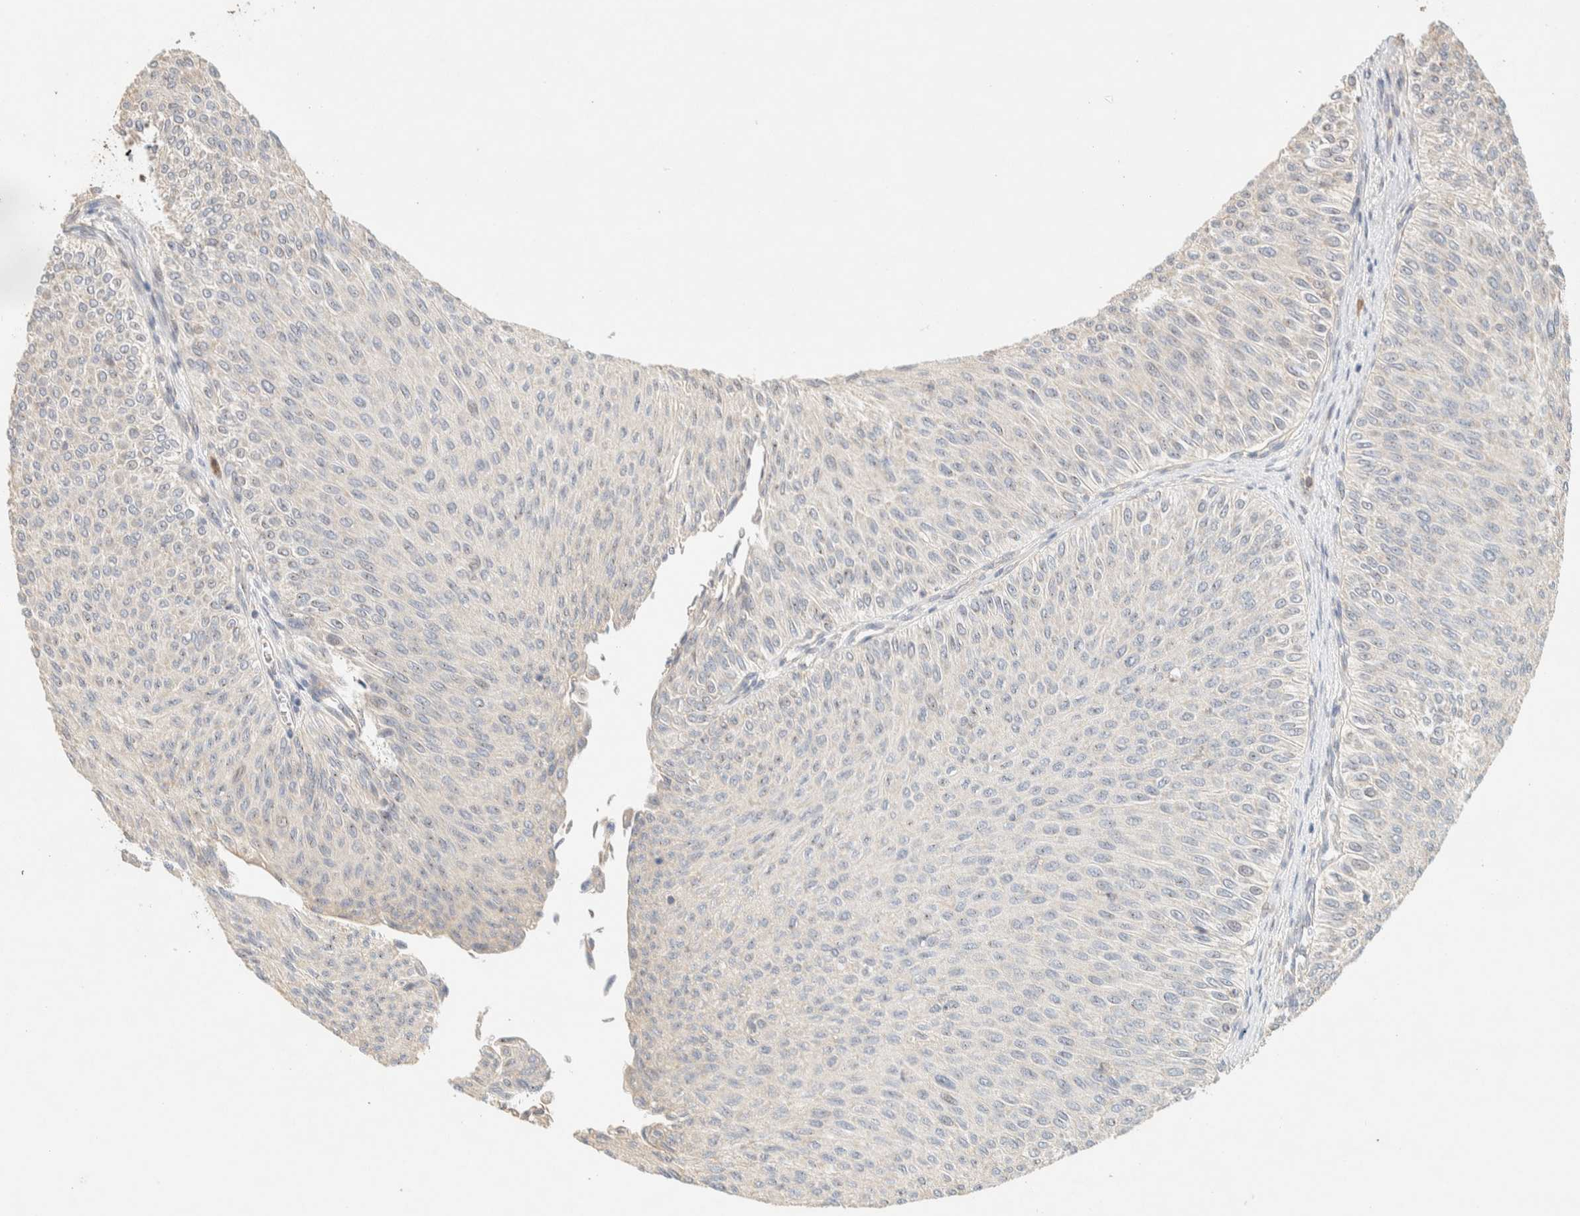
{"staining": {"intensity": "negative", "quantity": "none", "location": "none"}, "tissue": "urothelial cancer", "cell_type": "Tumor cells", "image_type": "cancer", "snomed": [{"axis": "morphology", "description": "Urothelial carcinoma, Low grade"}, {"axis": "topography", "description": "Urinary bladder"}], "caption": "Immunohistochemical staining of low-grade urothelial carcinoma shows no significant expression in tumor cells. (Immunohistochemistry (ihc), brightfield microscopy, high magnification).", "gene": "TTC3", "patient": {"sex": "male", "age": 78}}